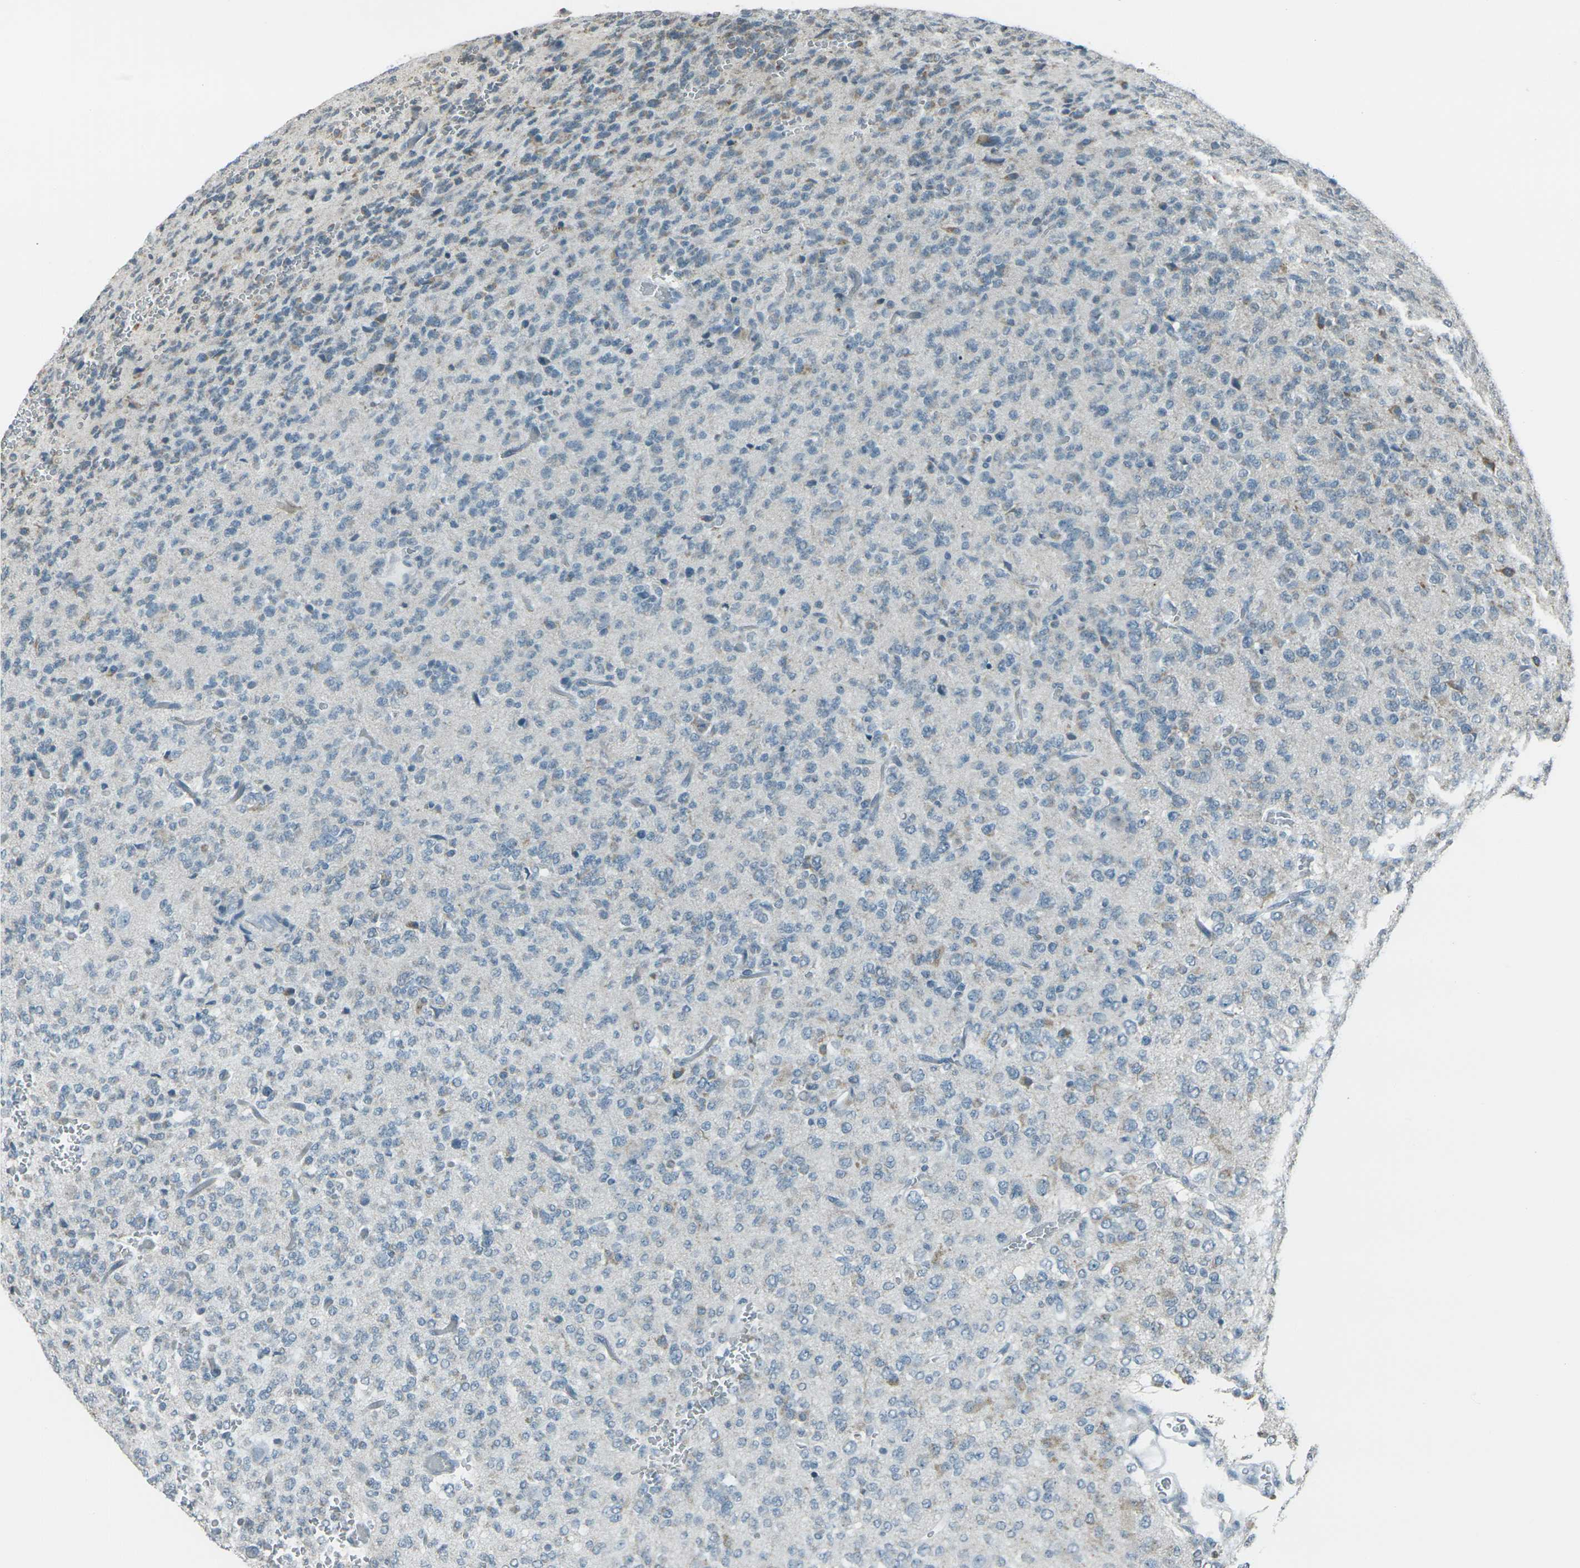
{"staining": {"intensity": "weak", "quantity": "25%-75%", "location": "cytoplasmic/membranous"}, "tissue": "glioma", "cell_type": "Tumor cells", "image_type": "cancer", "snomed": [{"axis": "morphology", "description": "Glioma, malignant, Low grade"}, {"axis": "topography", "description": "Brain"}], "caption": "An immunohistochemistry photomicrograph of neoplastic tissue is shown. Protein staining in brown labels weak cytoplasmic/membranous positivity in malignant low-grade glioma within tumor cells.", "gene": "H2BC1", "patient": {"sex": "male", "age": 38}}